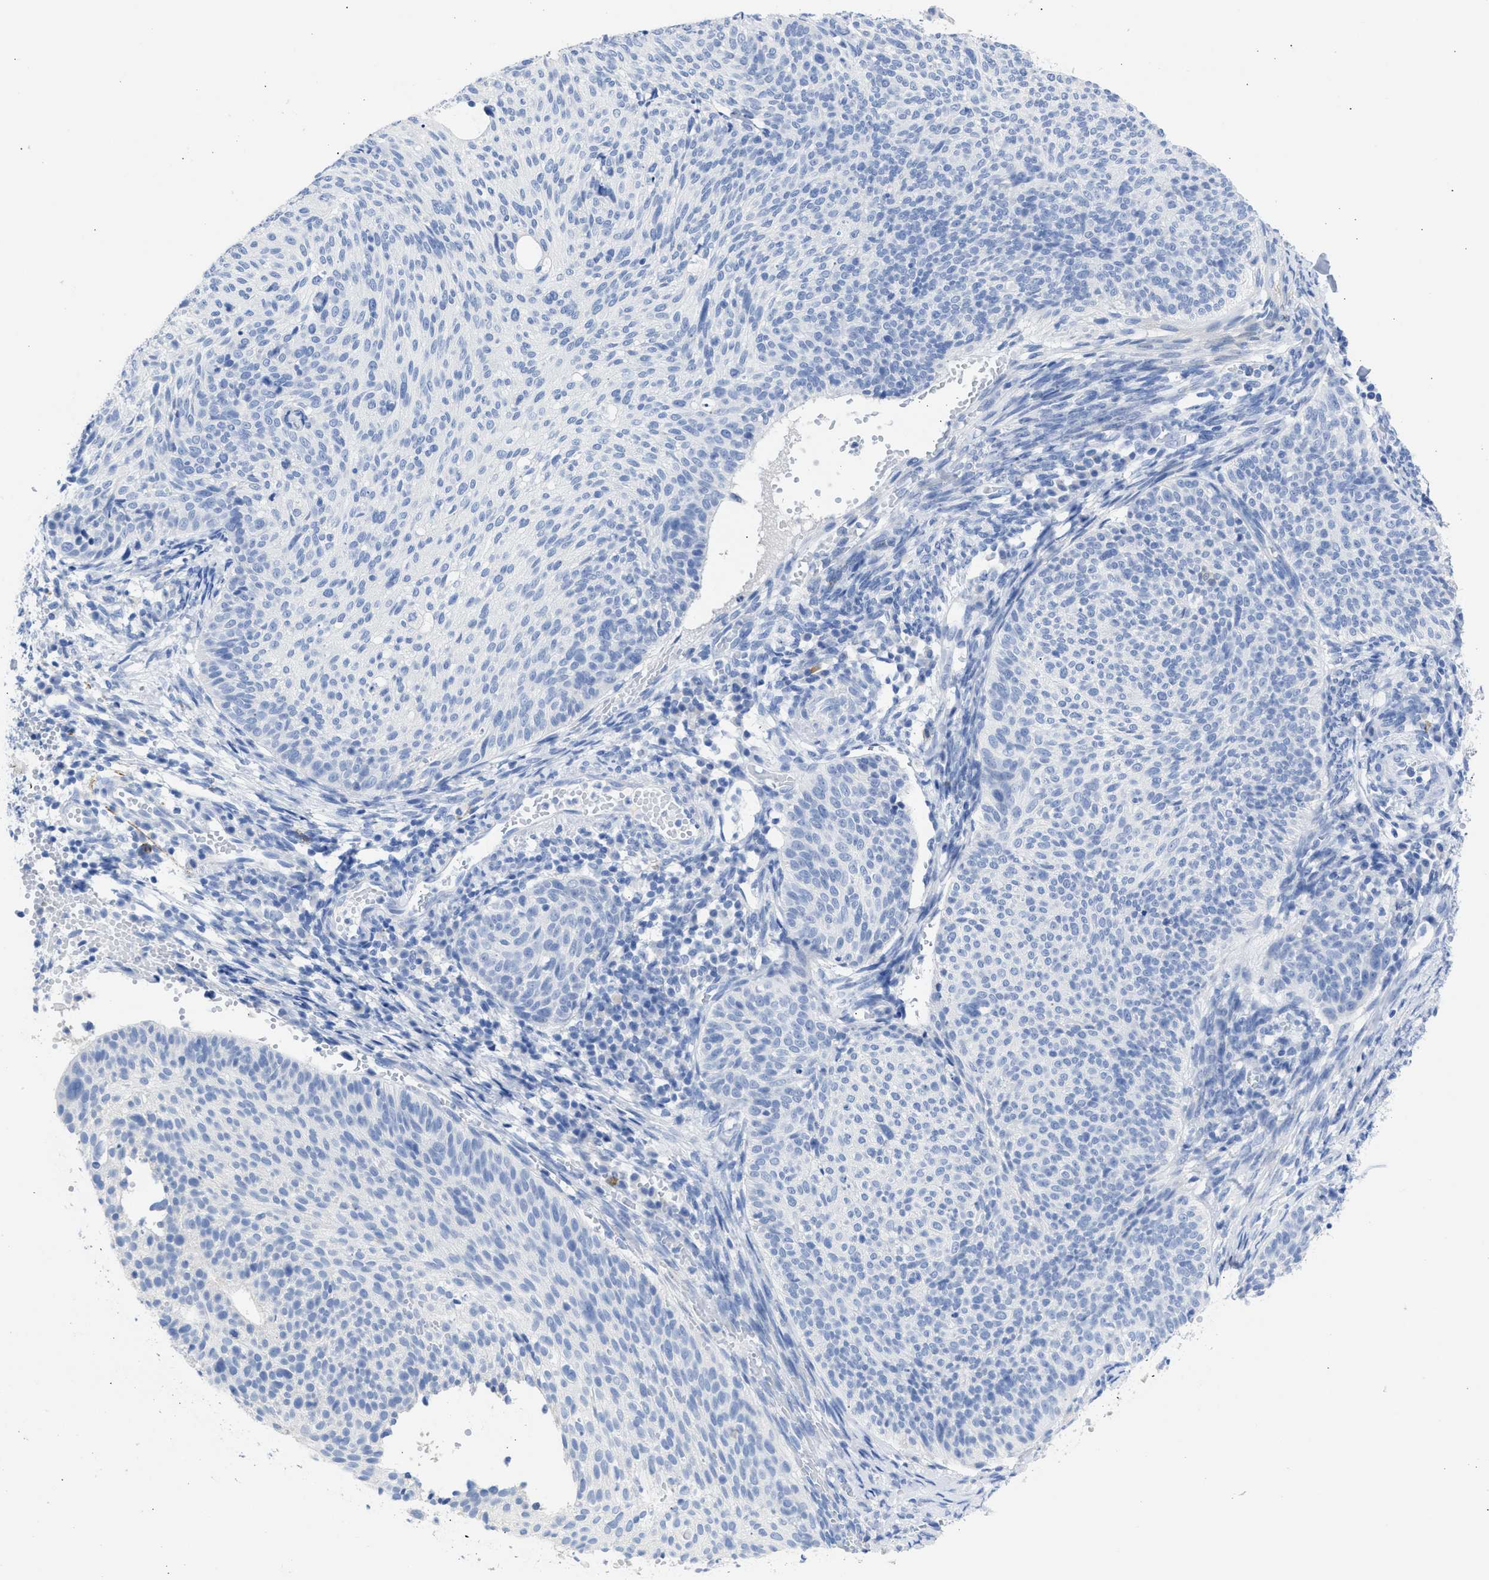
{"staining": {"intensity": "negative", "quantity": "none", "location": "none"}, "tissue": "cervical cancer", "cell_type": "Tumor cells", "image_type": "cancer", "snomed": [{"axis": "morphology", "description": "Squamous cell carcinoma, NOS"}, {"axis": "topography", "description": "Cervix"}], "caption": "IHC micrograph of human cervical squamous cell carcinoma stained for a protein (brown), which displays no expression in tumor cells.", "gene": "NCAM1", "patient": {"sex": "female", "age": 70}}